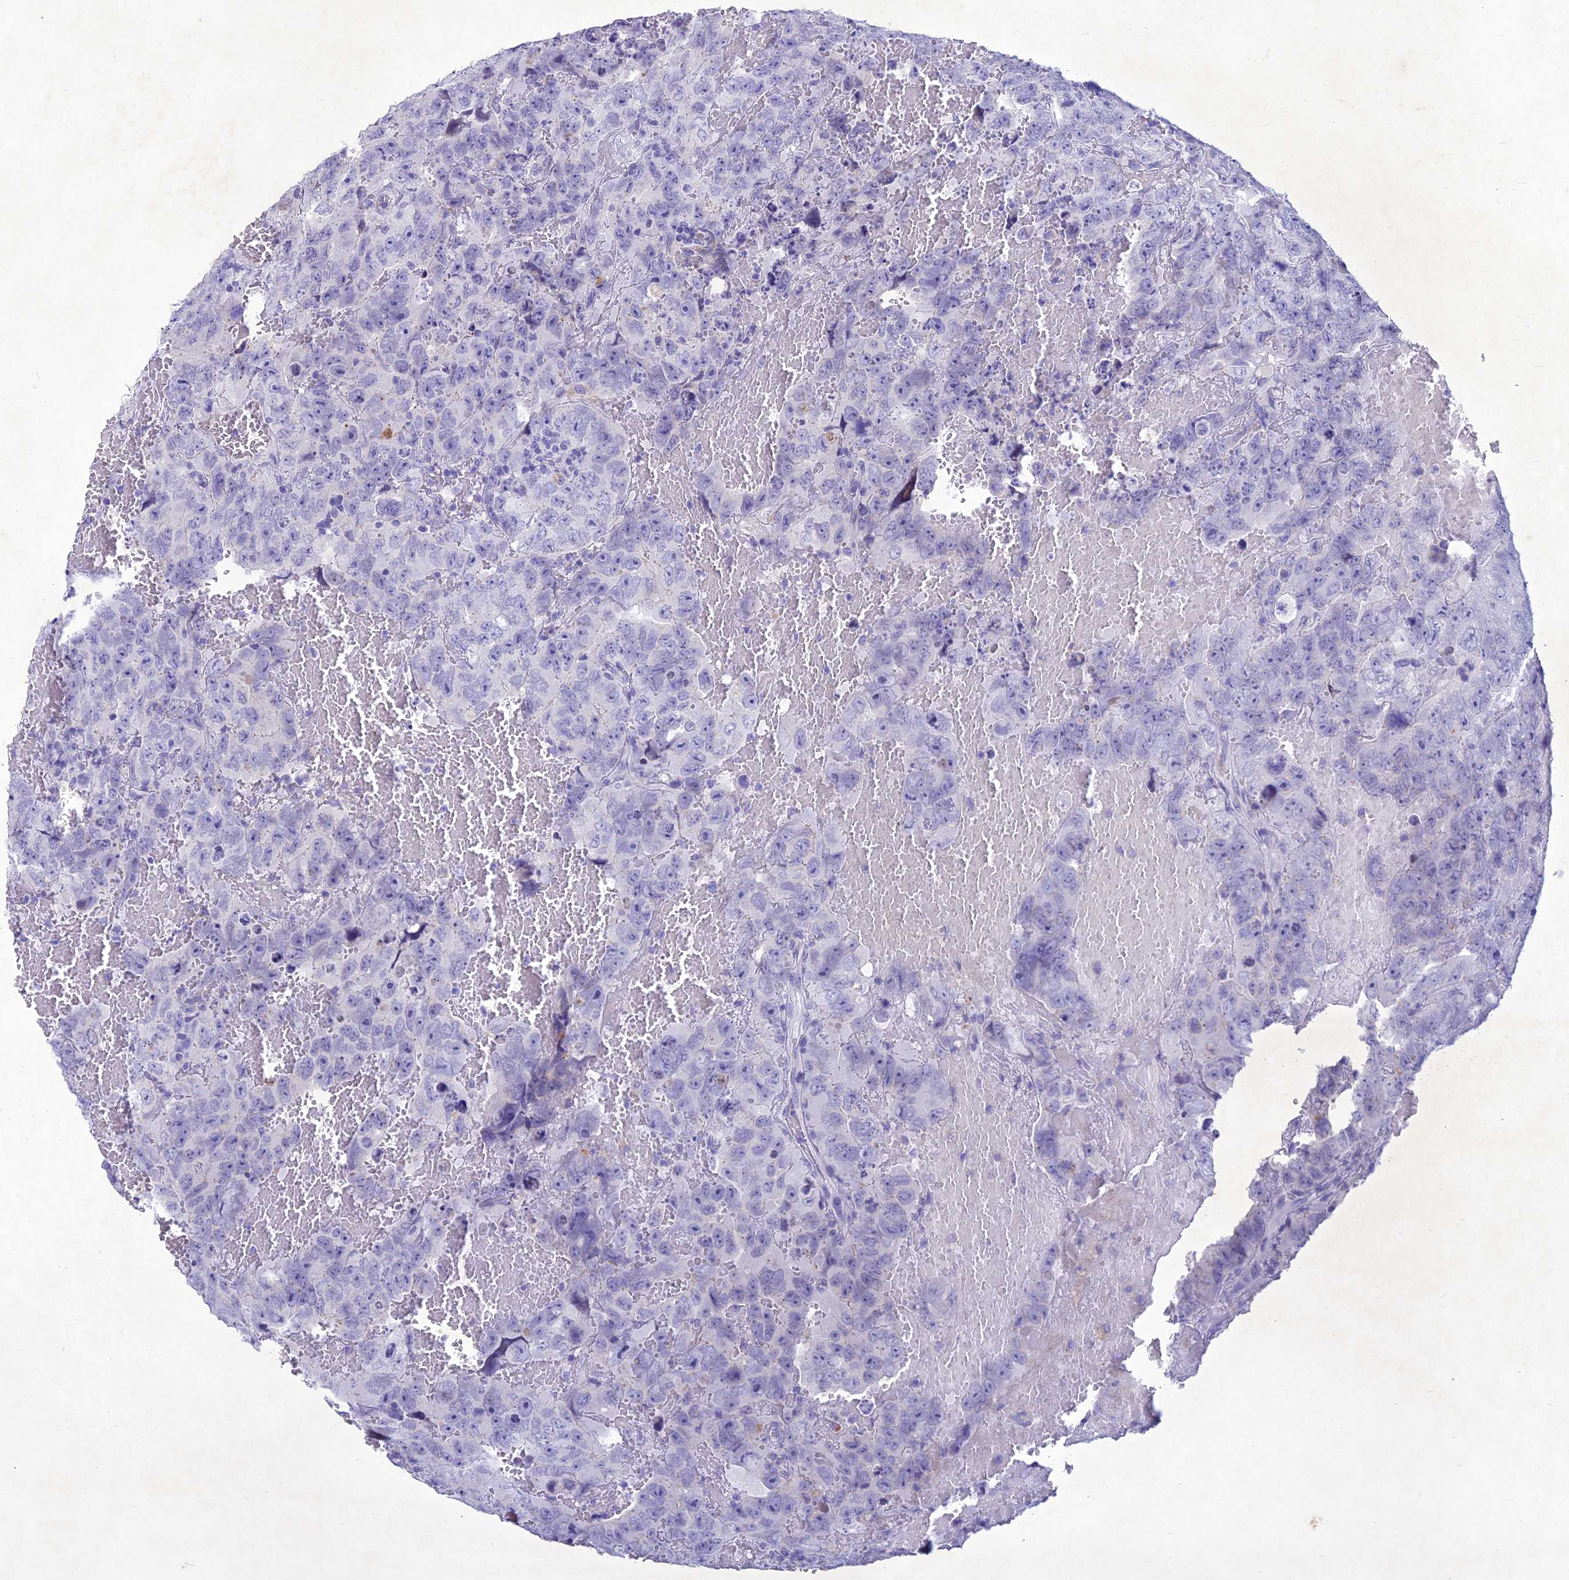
{"staining": {"intensity": "negative", "quantity": "none", "location": "none"}, "tissue": "testis cancer", "cell_type": "Tumor cells", "image_type": "cancer", "snomed": [{"axis": "morphology", "description": "Carcinoma, Embryonal, NOS"}, {"axis": "topography", "description": "Testis"}], "caption": "High power microscopy micrograph of an immunohistochemistry (IHC) micrograph of testis cancer, revealing no significant staining in tumor cells.", "gene": "IFT172", "patient": {"sex": "male", "age": 45}}